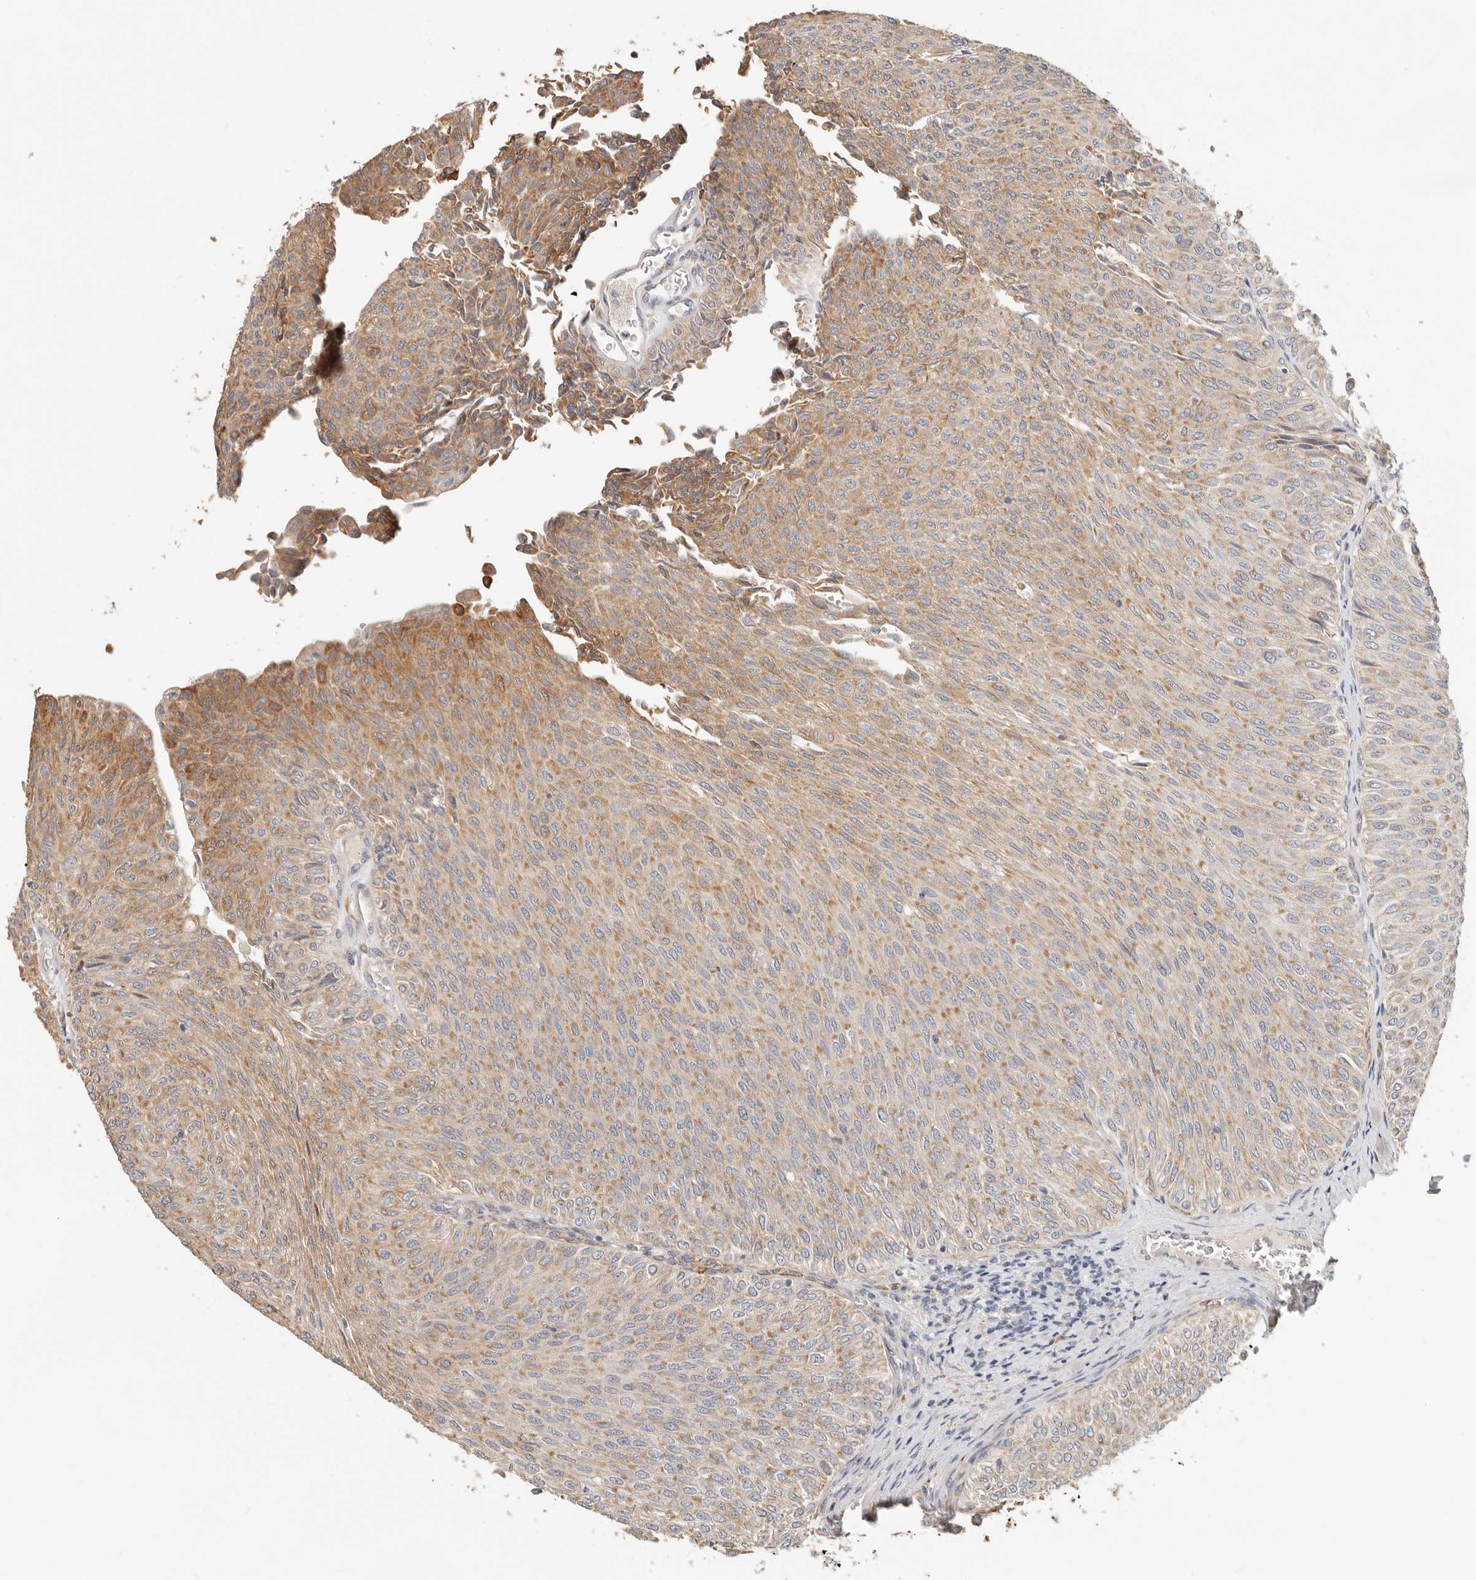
{"staining": {"intensity": "moderate", "quantity": ">75%", "location": "cytoplasmic/membranous"}, "tissue": "urothelial cancer", "cell_type": "Tumor cells", "image_type": "cancer", "snomed": [{"axis": "morphology", "description": "Urothelial carcinoma, Low grade"}, {"axis": "topography", "description": "Urinary bladder"}], "caption": "Tumor cells display medium levels of moderate cytoplasmic/membranous expression in about >75% of cells in human low-grade urothelial carcinoma. Nuclei are stained in blue.", "gene": "SPRING1", "patient": {"sex": "male", "age": 78}}